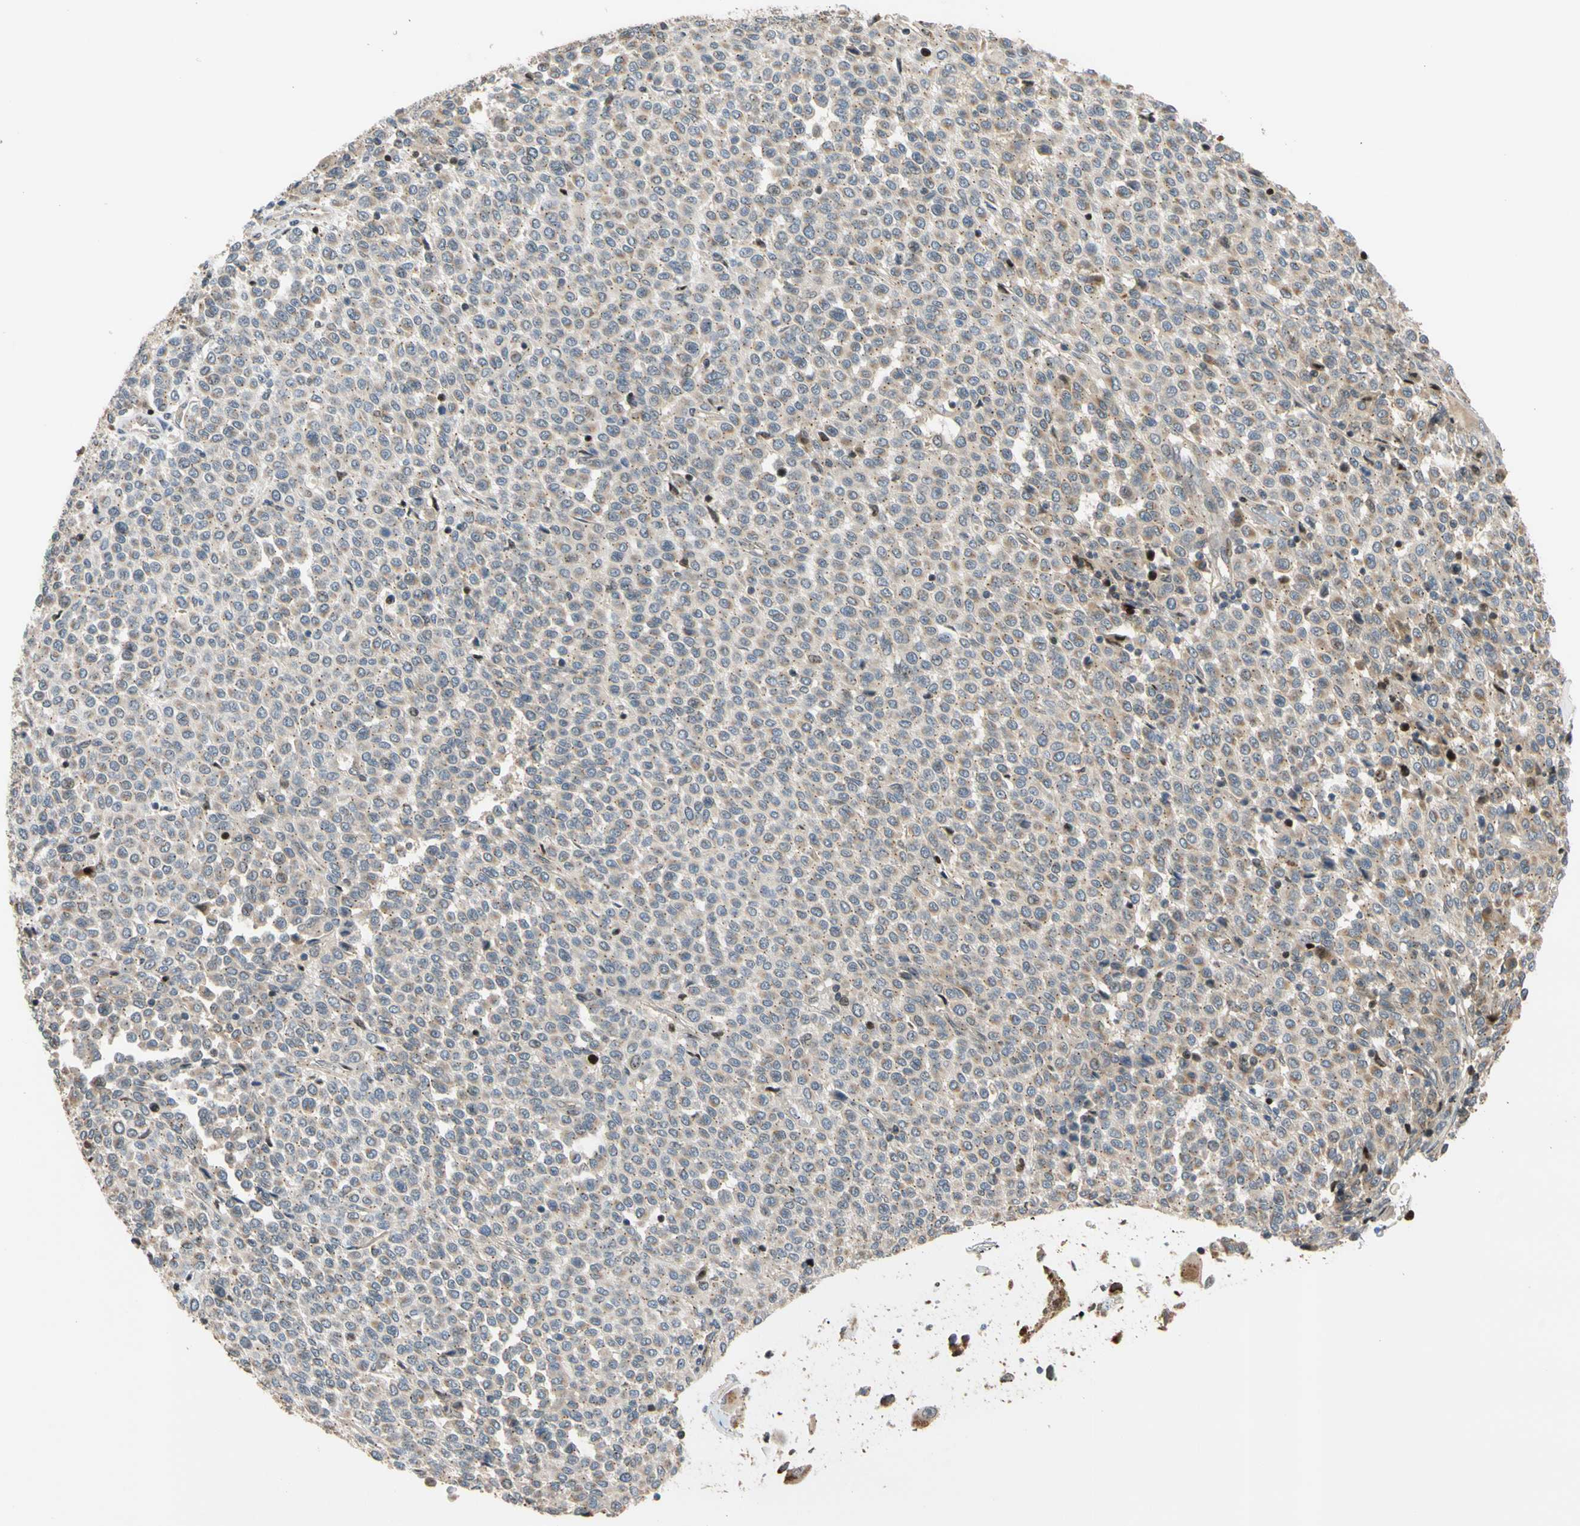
{"staining": {"intensity": "weak", "quantity": "<25%", "location": "cytoplasmic/membranous"}, "tissue": "melanoma", "cell_type": "Tumor cells", "image_type": "cancer", "snomed": [{"axis": "morphology", "description": "Malignant melanoma, Metastatic site"}, {"axis": "topography", "description": "Pancreas"}], "caption": "Melanoma was stained to show a protein in brown. There is no significant positivity in tumor cells. (Stains: DAB (3,3'-diaminobenzidine) IHC with hematoxylin counter stain, Microscopy: brightfield microscopy at high magnification).", "gene": "IP6K2", "patient": {"sex": "female", "age": 30}}